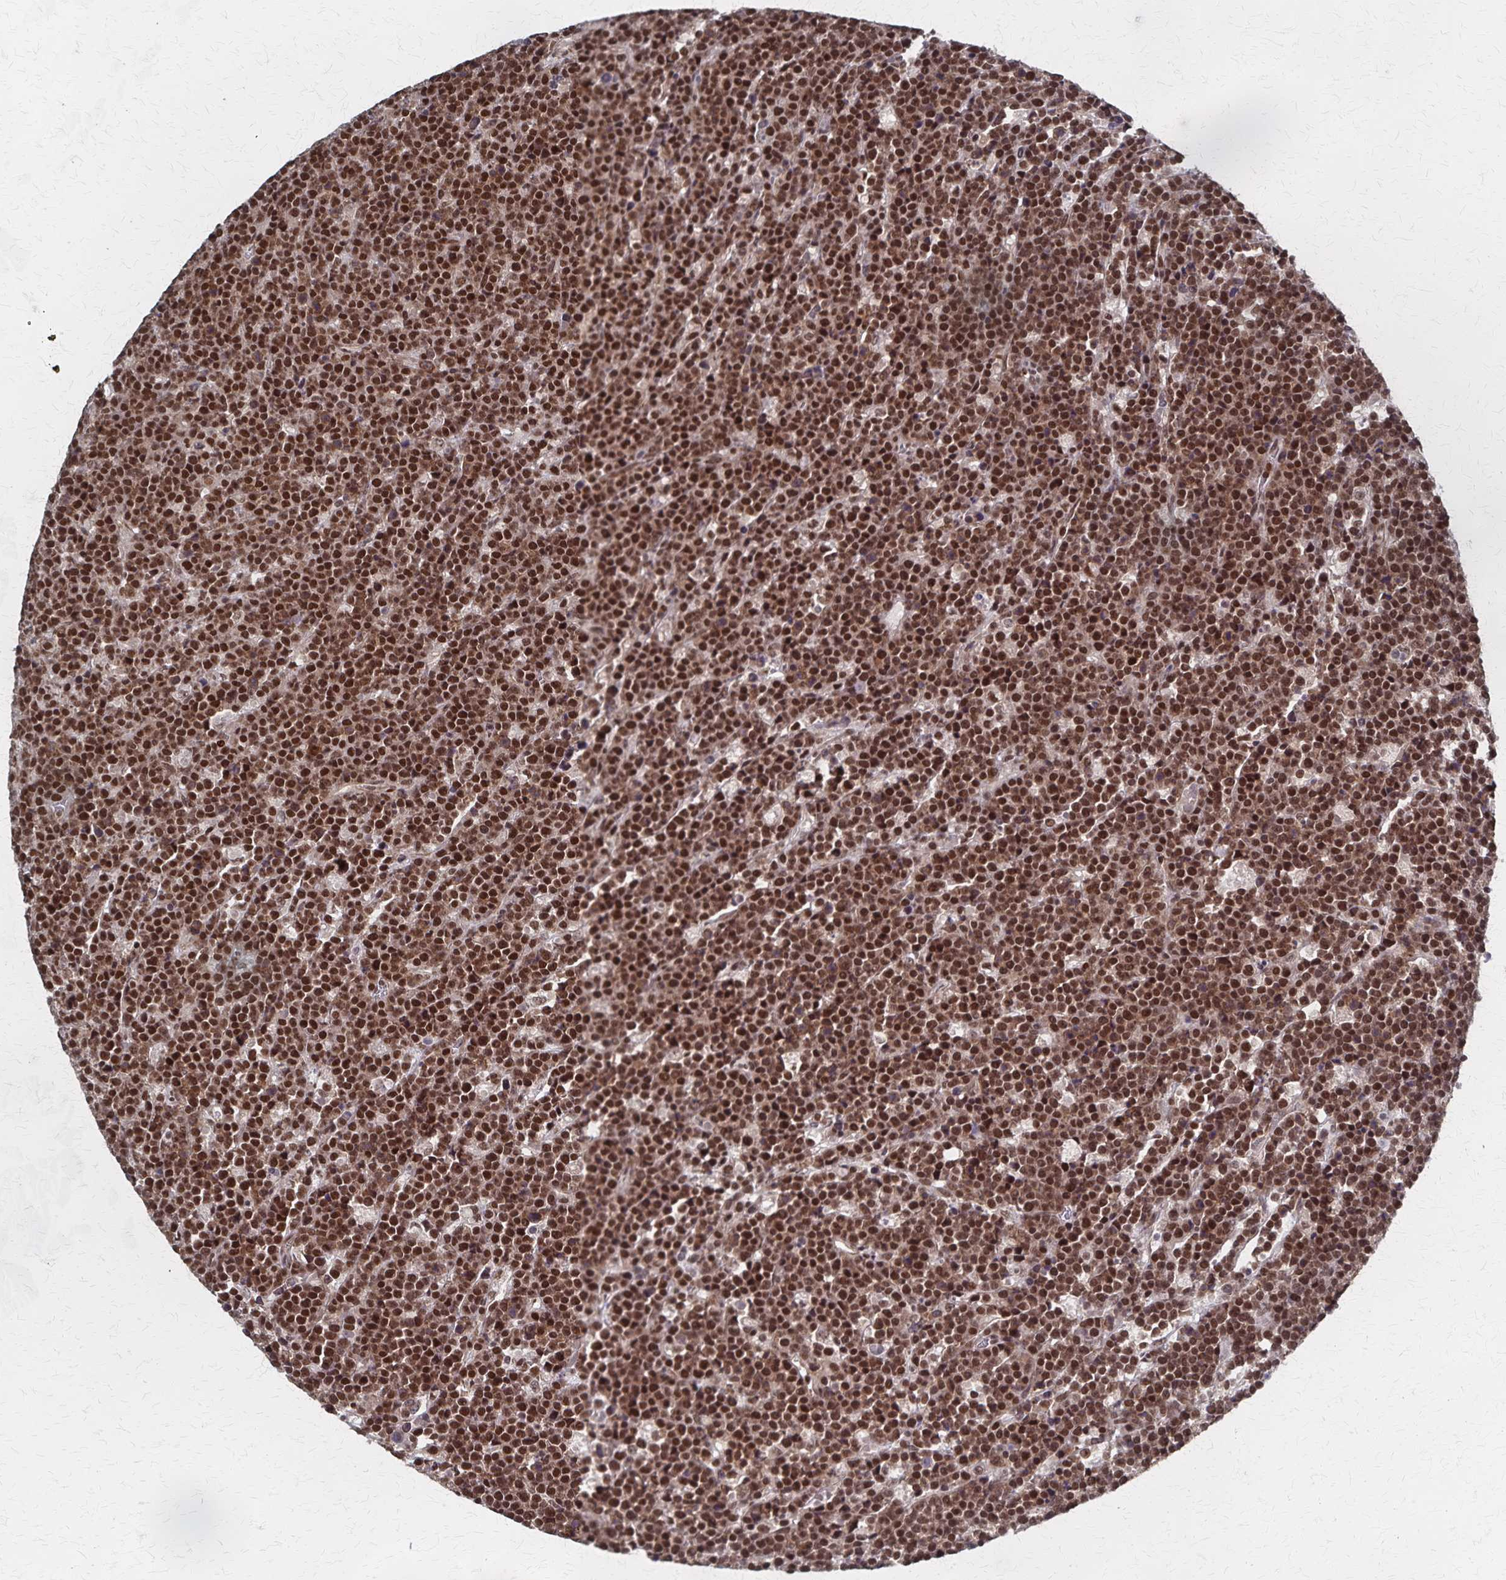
{"staining": {"intensity": "strong", "quantity": ">75%", "location": "nuclear"}, "tissue": "lymphoma", "cell_type": "Tumor cells", "image_type": "cancer", "snomed": [{"axis": "morphology", "description": "Malignant lymphoma, non-Hodgkin's type, High grade"}, {"axis": "topography", "description": "Ovary"}], "caption": "High-grade malignant lymphoma, non-Hodgkin's type stained with DAB immunohistochemistry (IHC) demonstrates high levels of strong nuclear staining in approximately >75% of tumor cells.", "gene": "GTF2B", "patient": {"sex": "female", "age": 56}}